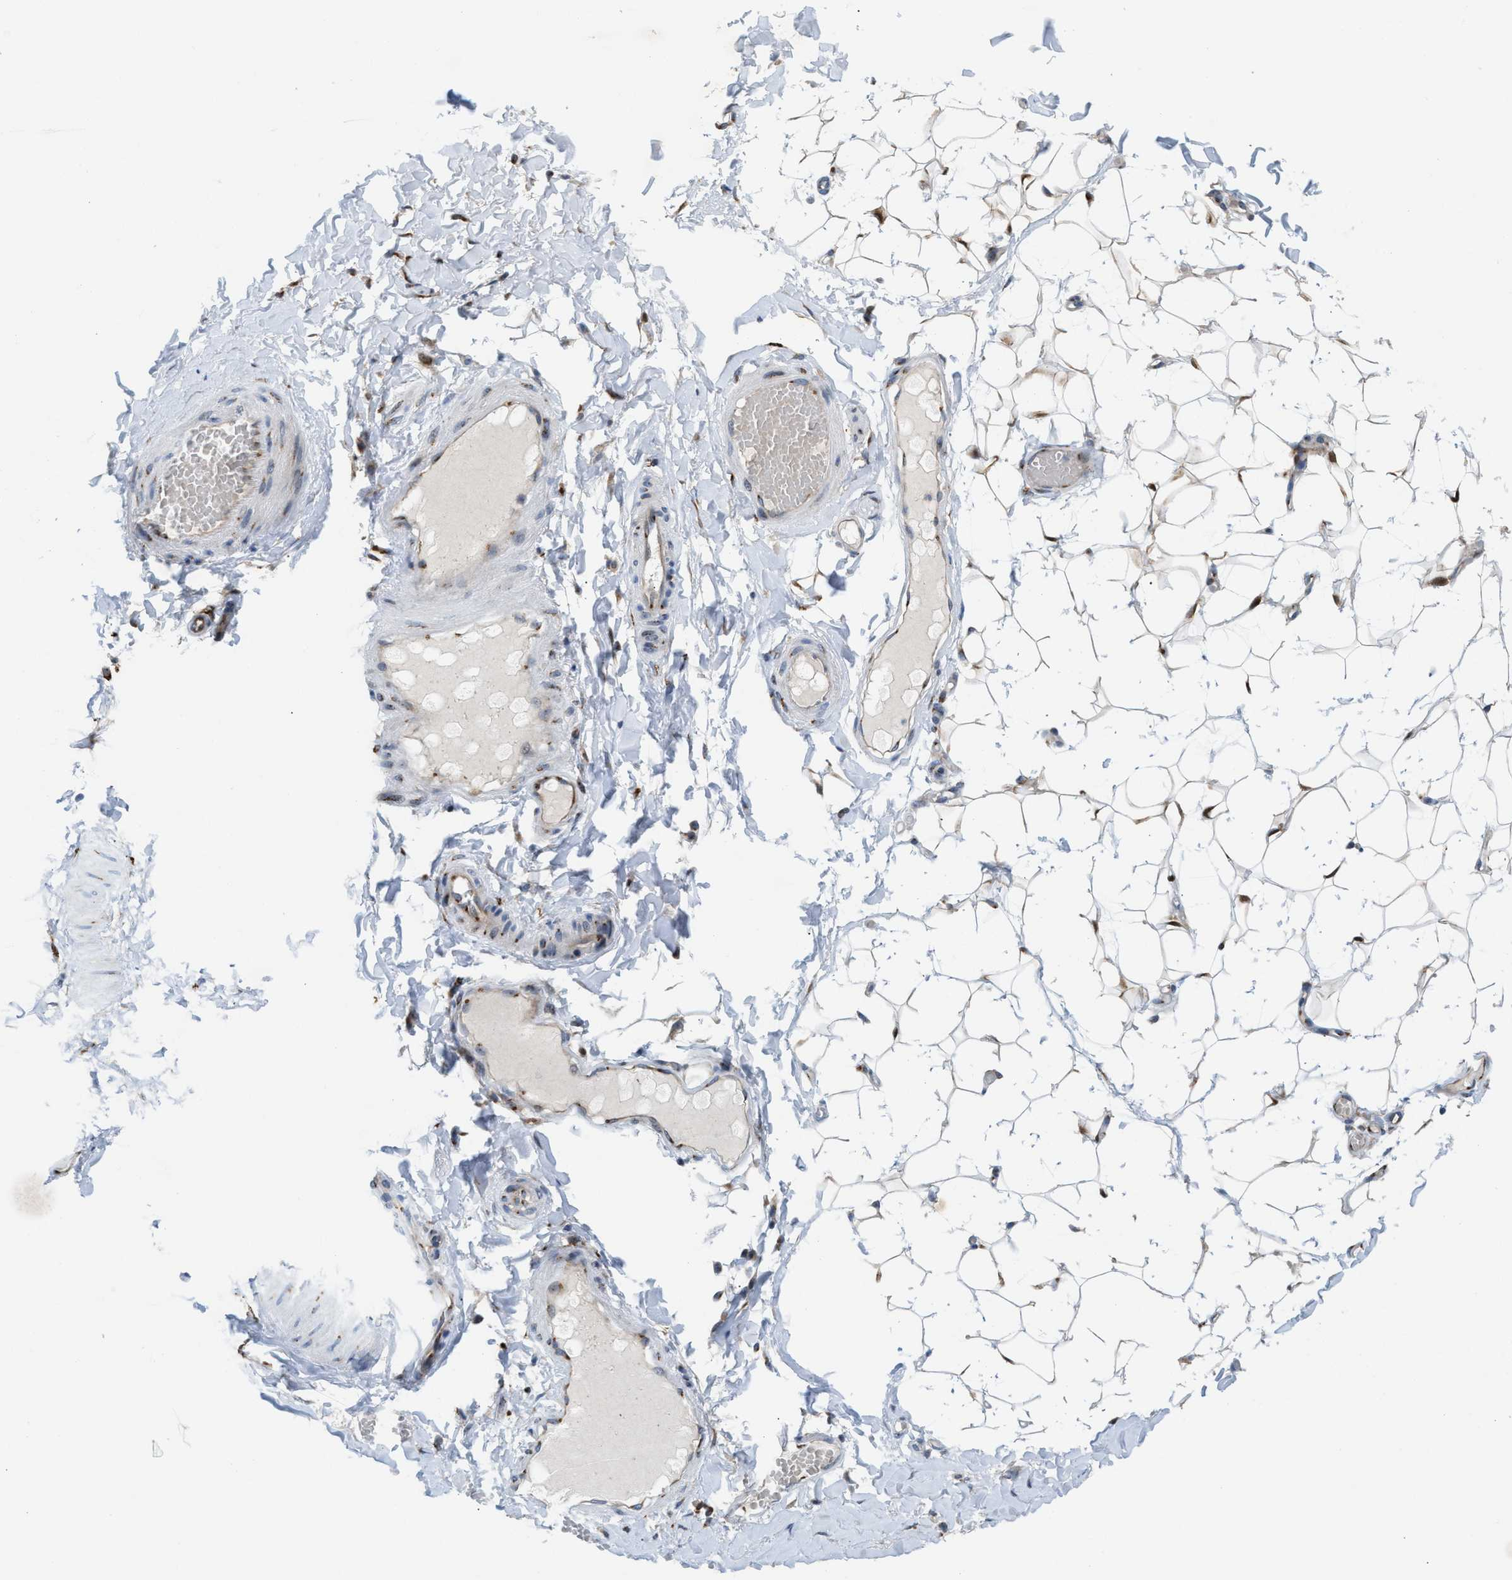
{"staining": {"intensity": "moderate", "quantity": ">75%", "location": "cytoplasmic/membranous"}, "tissue": "adipose tissue", "cell_type": "Adipocytes", "image_type": "normal", "snomed": [{"axis": "morphology", "description": "Normal tissue, NOS"}, {"axis": "topography", "description": "Adipose tissue"}, {"axis": "topography", "description": "Vascular tissue"}, {"axis": "topography", "description": "Peripheral nerve tissue"}], "caption": "The photomicrograph exhibits staining of normal adipose tissue, revealing moderate cytoplasmic/membranous protein expression (brown color) within adipocytes.", "gene": "SLC38A10", "patient": {"sex": "male", "age": 25}}